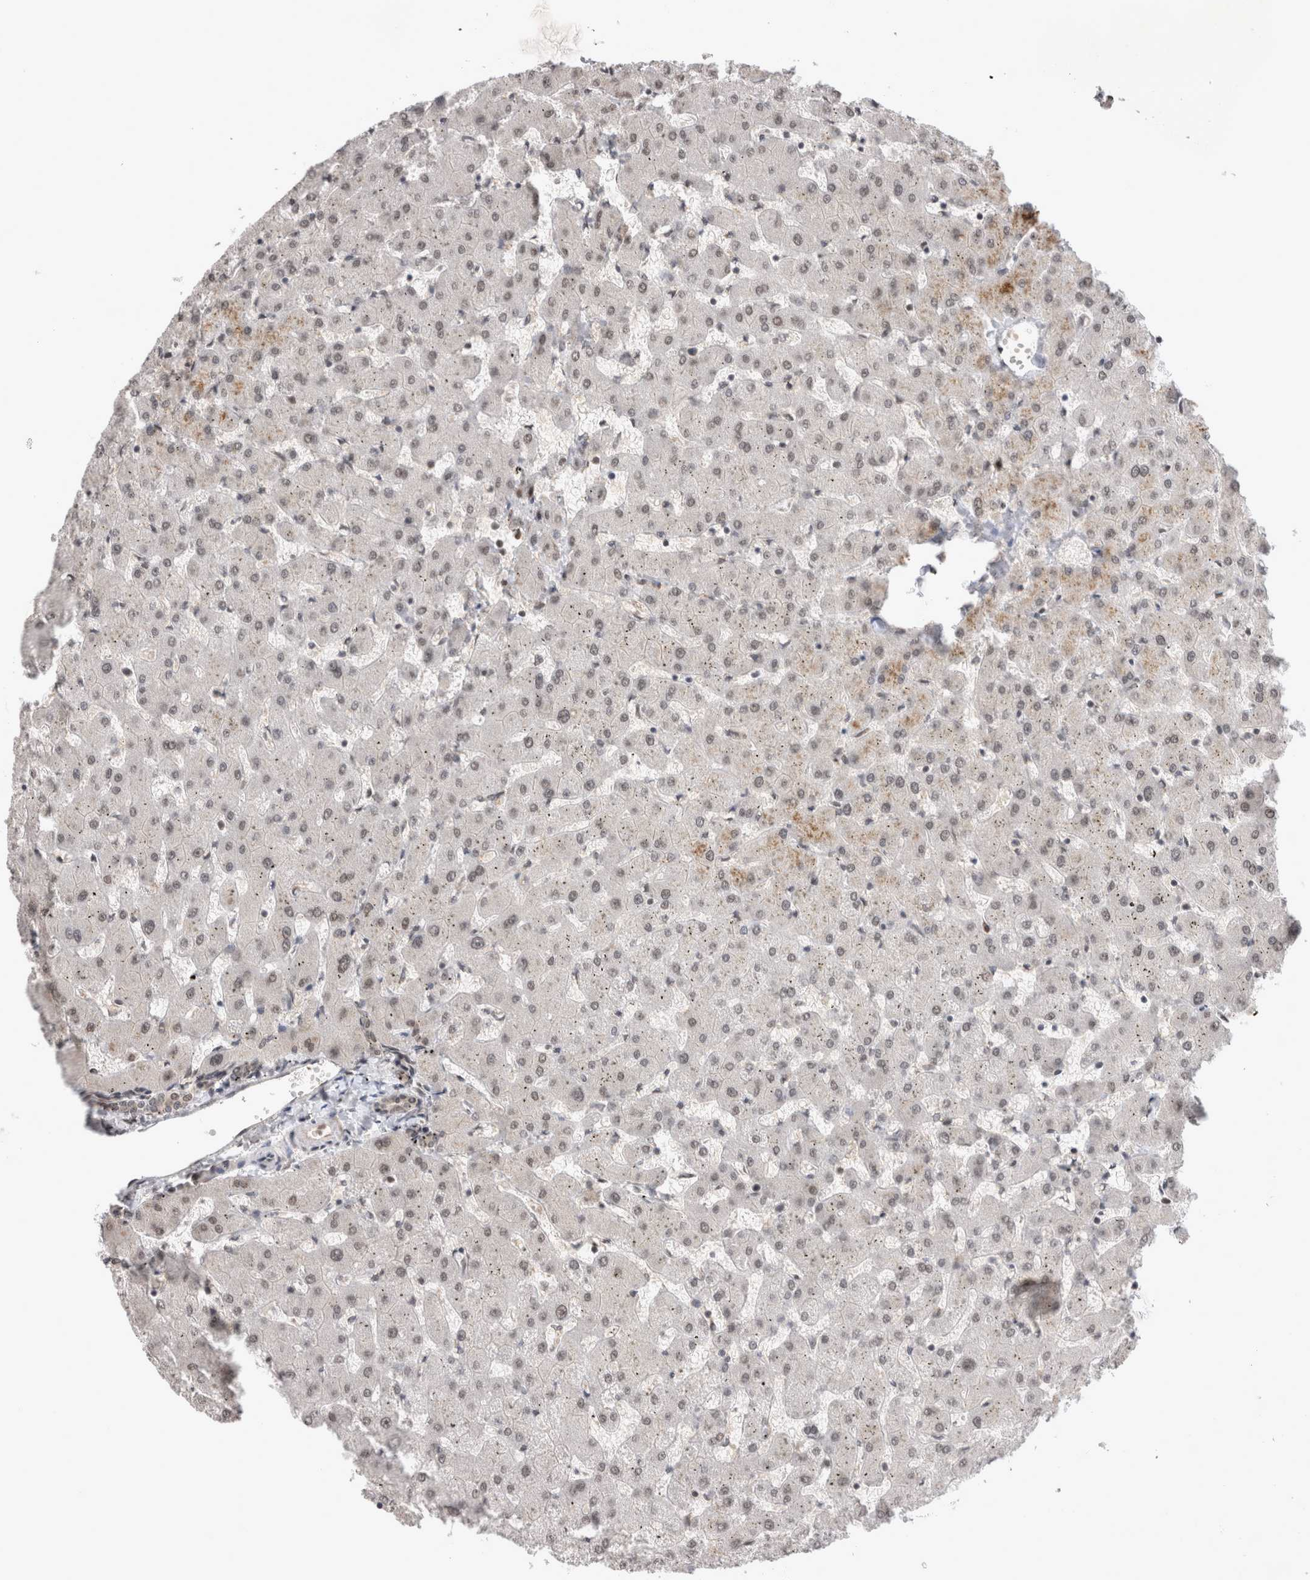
{"staining": {"intensity": "weak", "quantity": ">75%", "location": "nuclear"}, "tissue": "liver", "cell_type": "Cholangiocytes", "image_type": "normal", "snomed": [{"axis": "morphology", "description": "Normal tissue, NOS"}, {"axis": "topography", "description": "Liver"}], "caption": "Liver stained with a brown dye shows weak nuclear positive positivity in about >75% of cholangiocytes.", "gene": "TMEM65", "patient": {"sex": "female", "age": 63}}